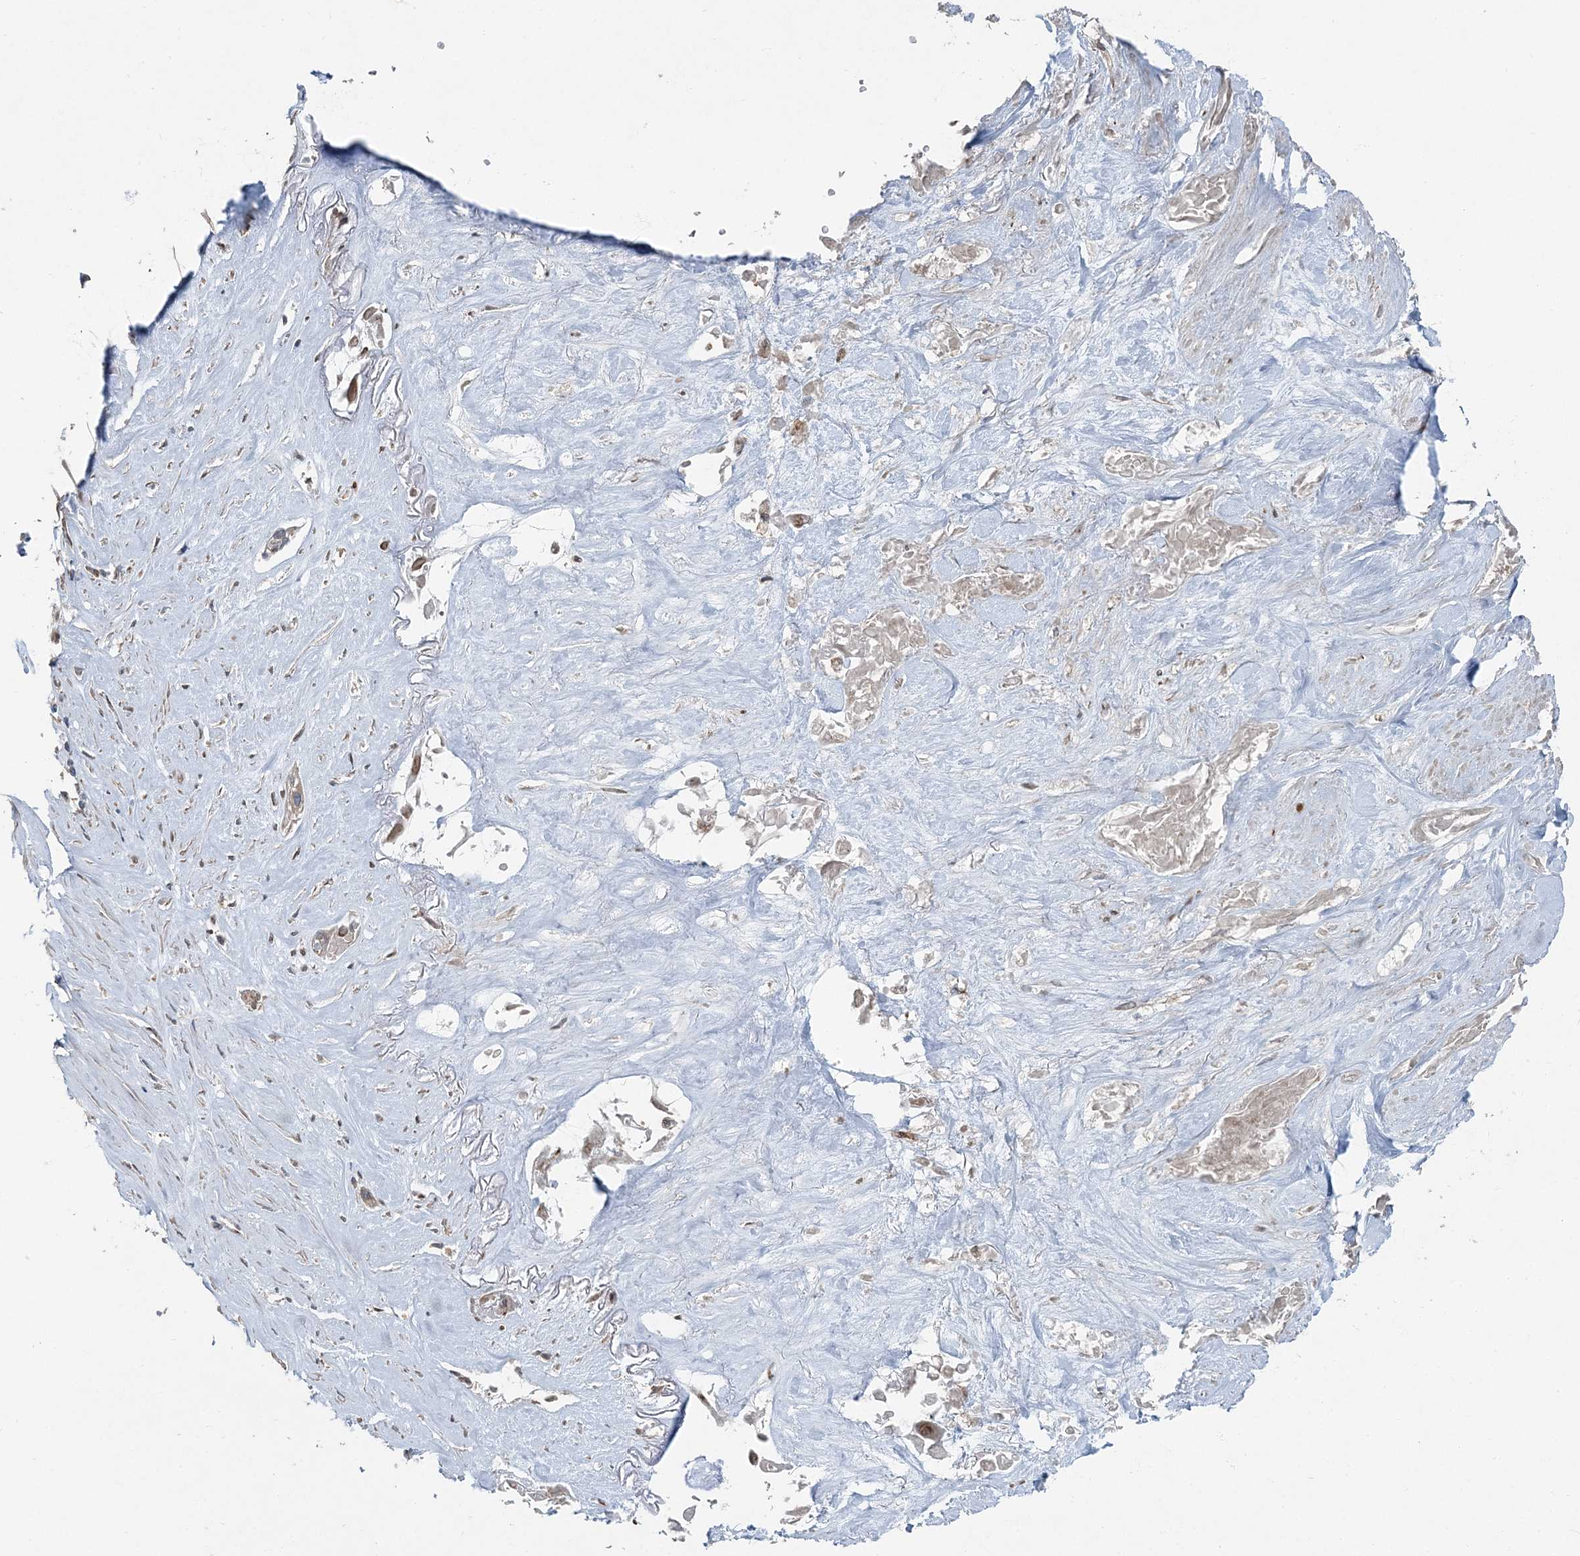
{"staining": {"intensity": "negative", "quantity": "none", "location": "none"}, "tissue": "pancreatic cancer", "cell_type": "Tumor cells", "image_type": "cancer", "snomed": [{"axis": "morphology", "description": "Adenocarcinoma, NOS"}, {"axis": "topography", "description": "Pancreas"}], "caption": "This is a photomicrograph of immunohistochemistry (IHC) staining of pancreatic cancer (adenocarcinoma), which shows no expression in tumor cells. Brightfield microscopy of immunohistochemistry (IHC) stained with DAB (brown) and hematoxylin (blue), captured at high magnification.", "gene": "FBXL17", "patient": {"sex": "female", "age": 60}}